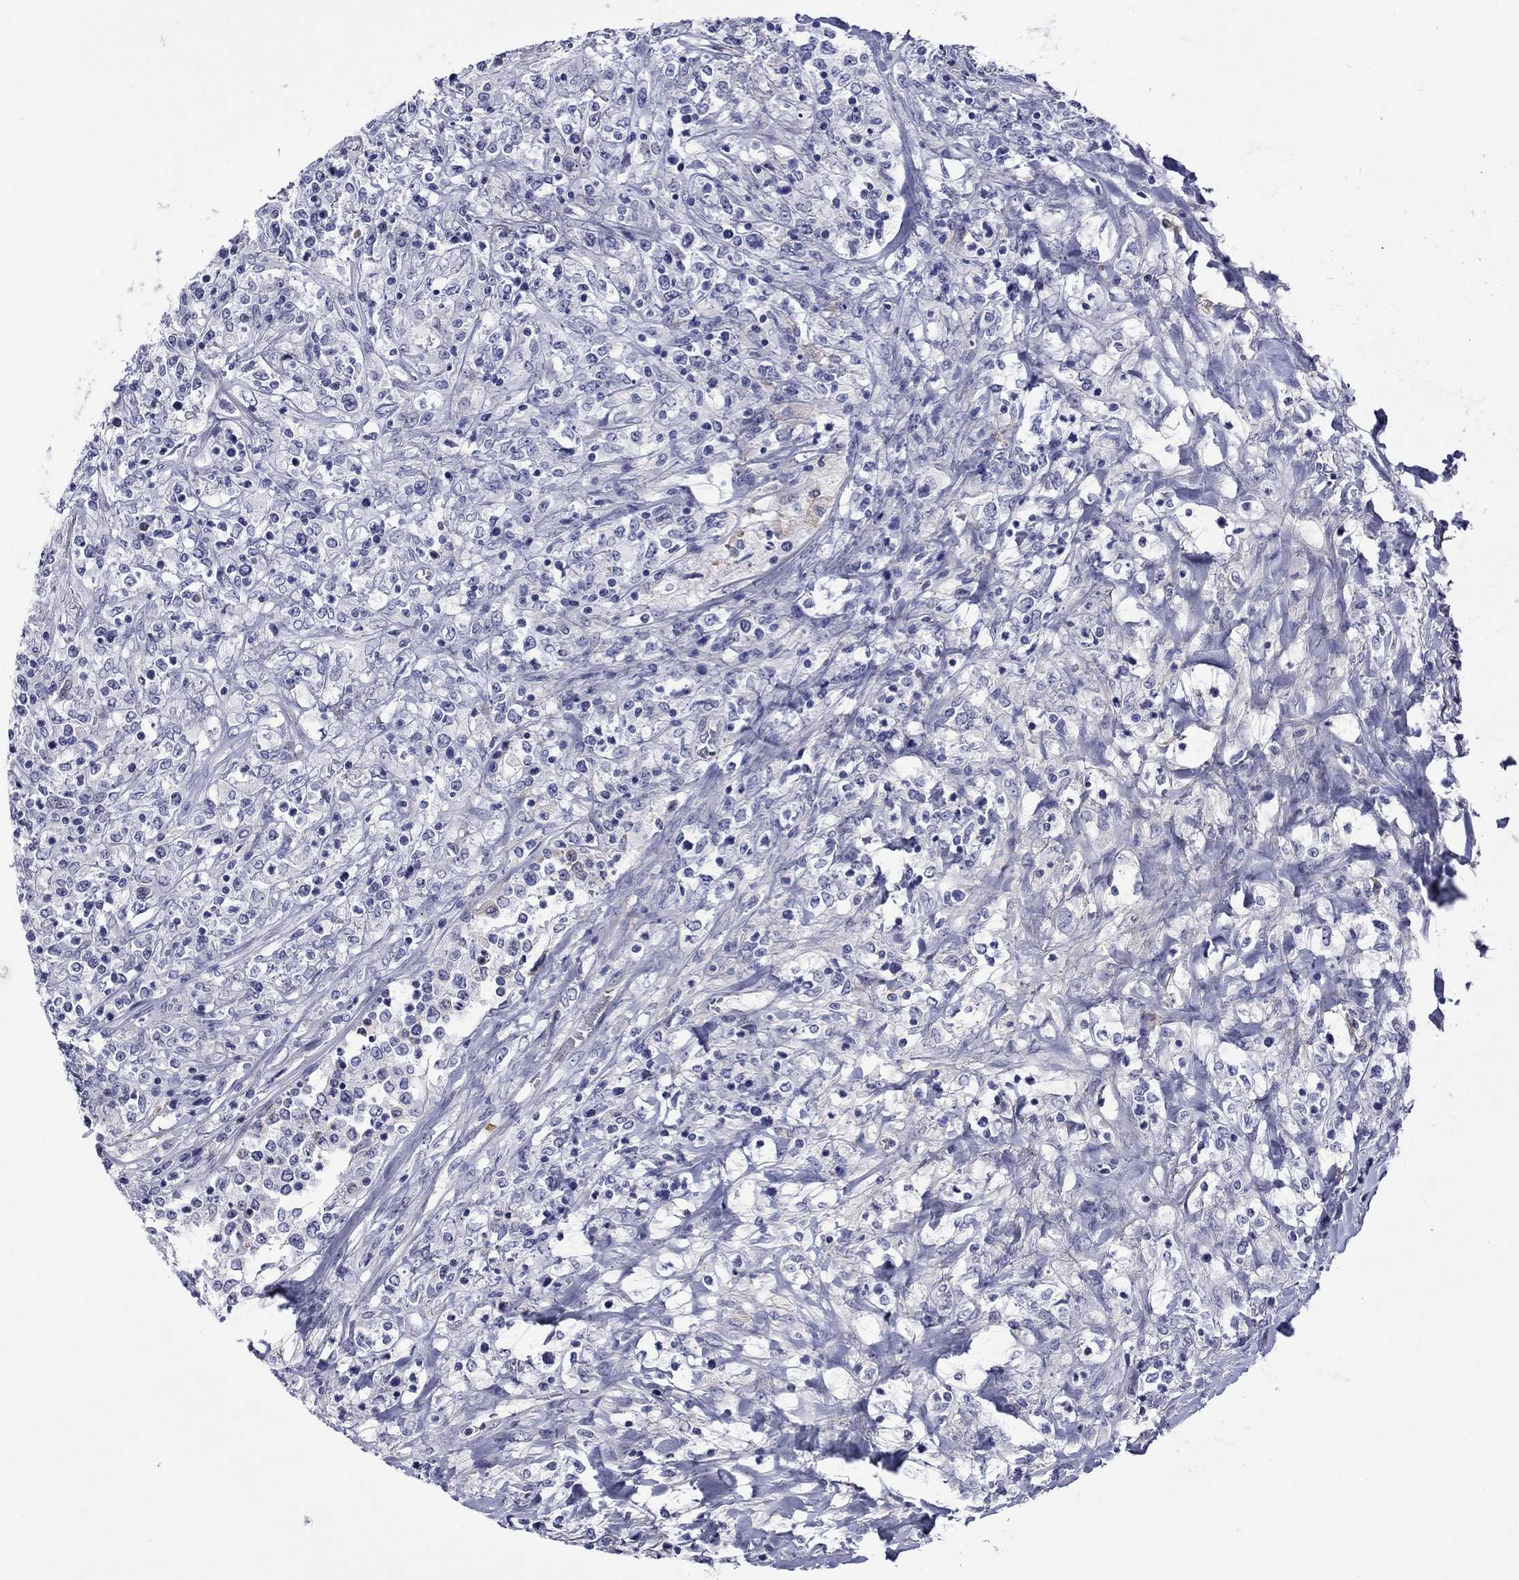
{"staining": {"intensity": "negative", "quantity": "none", "location": "none"}, "tissue": "lymphoma", "cell_type": "Tumor cells", "image_type": "cancer", "snomed": [{"axis": "morphology", "description": "Malignant lymphoma, non-Hodgkin's type, High grade"}, {"axis": "topography", "description": "Lung"}], "caption": "Photomicrograph shows no significant protein expression in tumor cells of high-grade malignant lymphoma, non-Hodgkin's type.", "gene": "APOA2", "patient": {"sex": "male", "age": 79}}